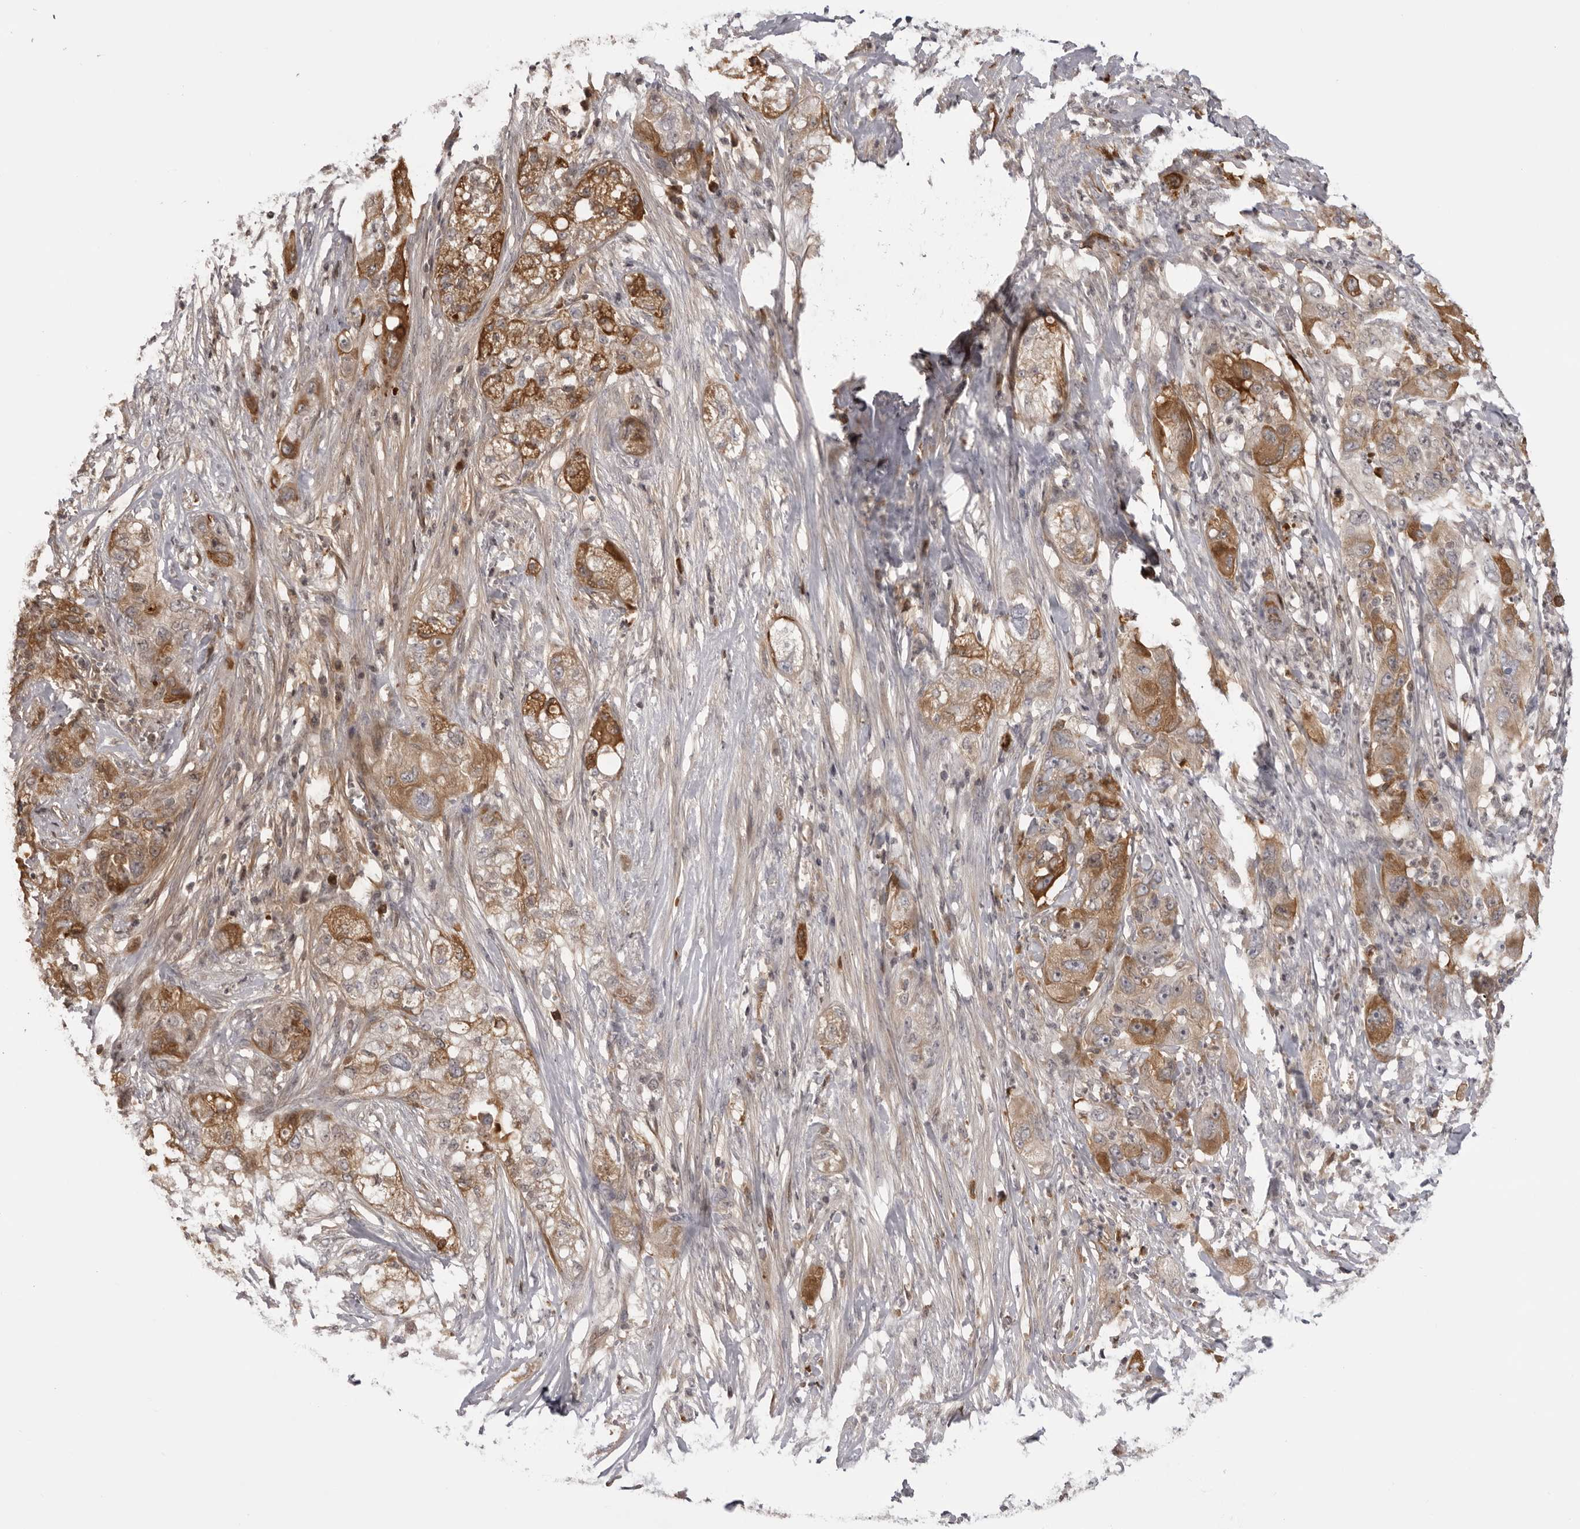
{"staining": {"intensity": "moderate", "quantity": "25%-75%", "location": "cytoplasmic/membranous"}, "tissue": "pancreatic cancer", "cell_type": "Tumor cells", "image_type": "cancer", "snomed": [{"axis": "morphology", "description": "Adenocarcinoma, NOS"}, {"axis": "topography", "description": "Pancreas"}], "caption": "IHC photomicrograph of pancreatic cancer (adenocarcinoma) stained for a protein (brown), which demonstrates medium levels of moderate cytoplasmic/membranous positivity in approximately 25%-75% of tumor cells.", "gene": "PLEKHF2", "patient": {"sex": "female", "age": 78}}